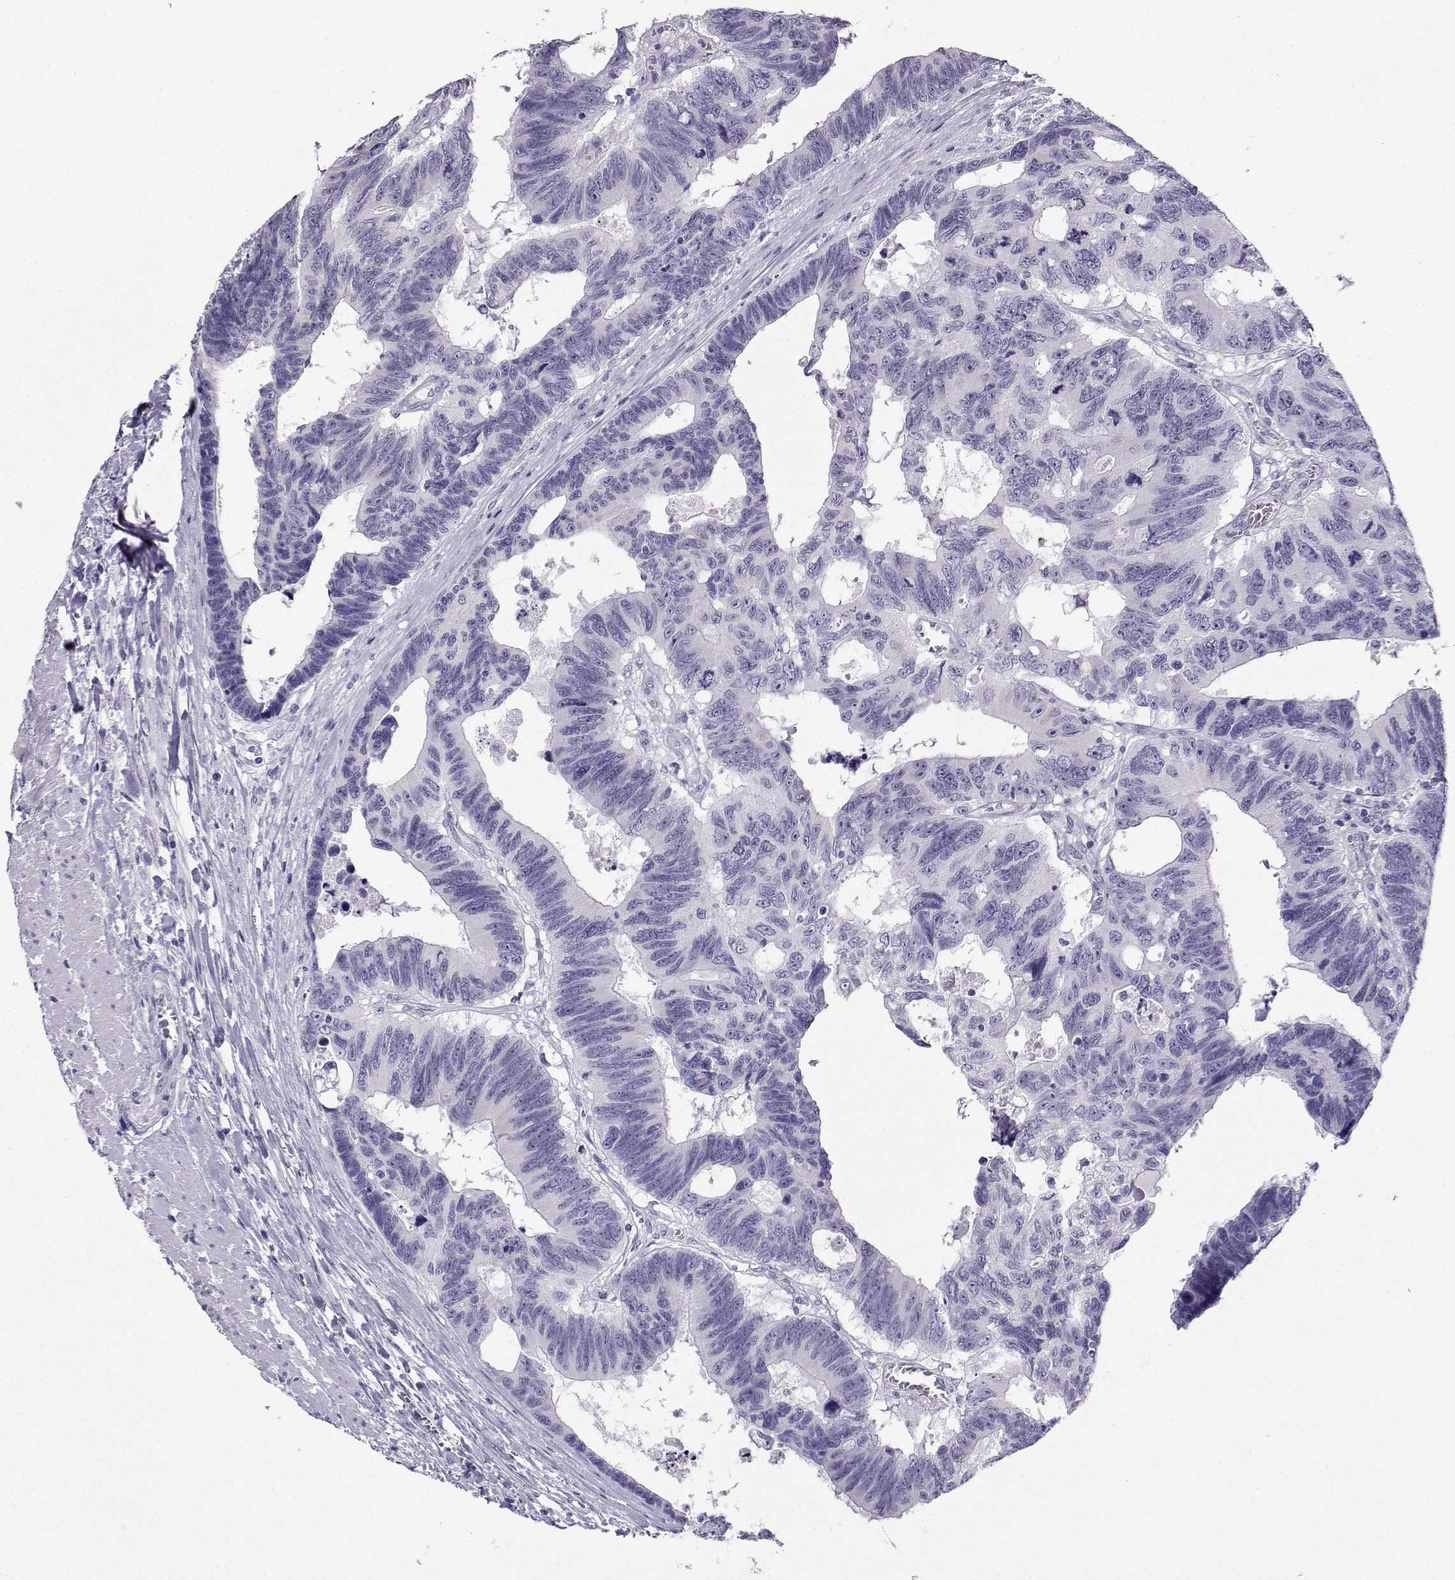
{"staining": {"intensity": "negative", "quantity": "none", "location": "none"}, "tissue": "colorectal cancer", "cell_type": "Tumor cells", "image_type": "cancer", "snomed": [{"axis": "morphology", "description": "Adenocarcinoma, NOS"}, {"axis": "topography", "description": "Colon"}], "caption": "A high-resolution micrograph shows immunohistochemistry staining of adenocarcinoma (colorectal), which exhibits no significant expression in tumor cells.", "gene": "NEFL", "patient": {"sex": "female", "age": 77}}